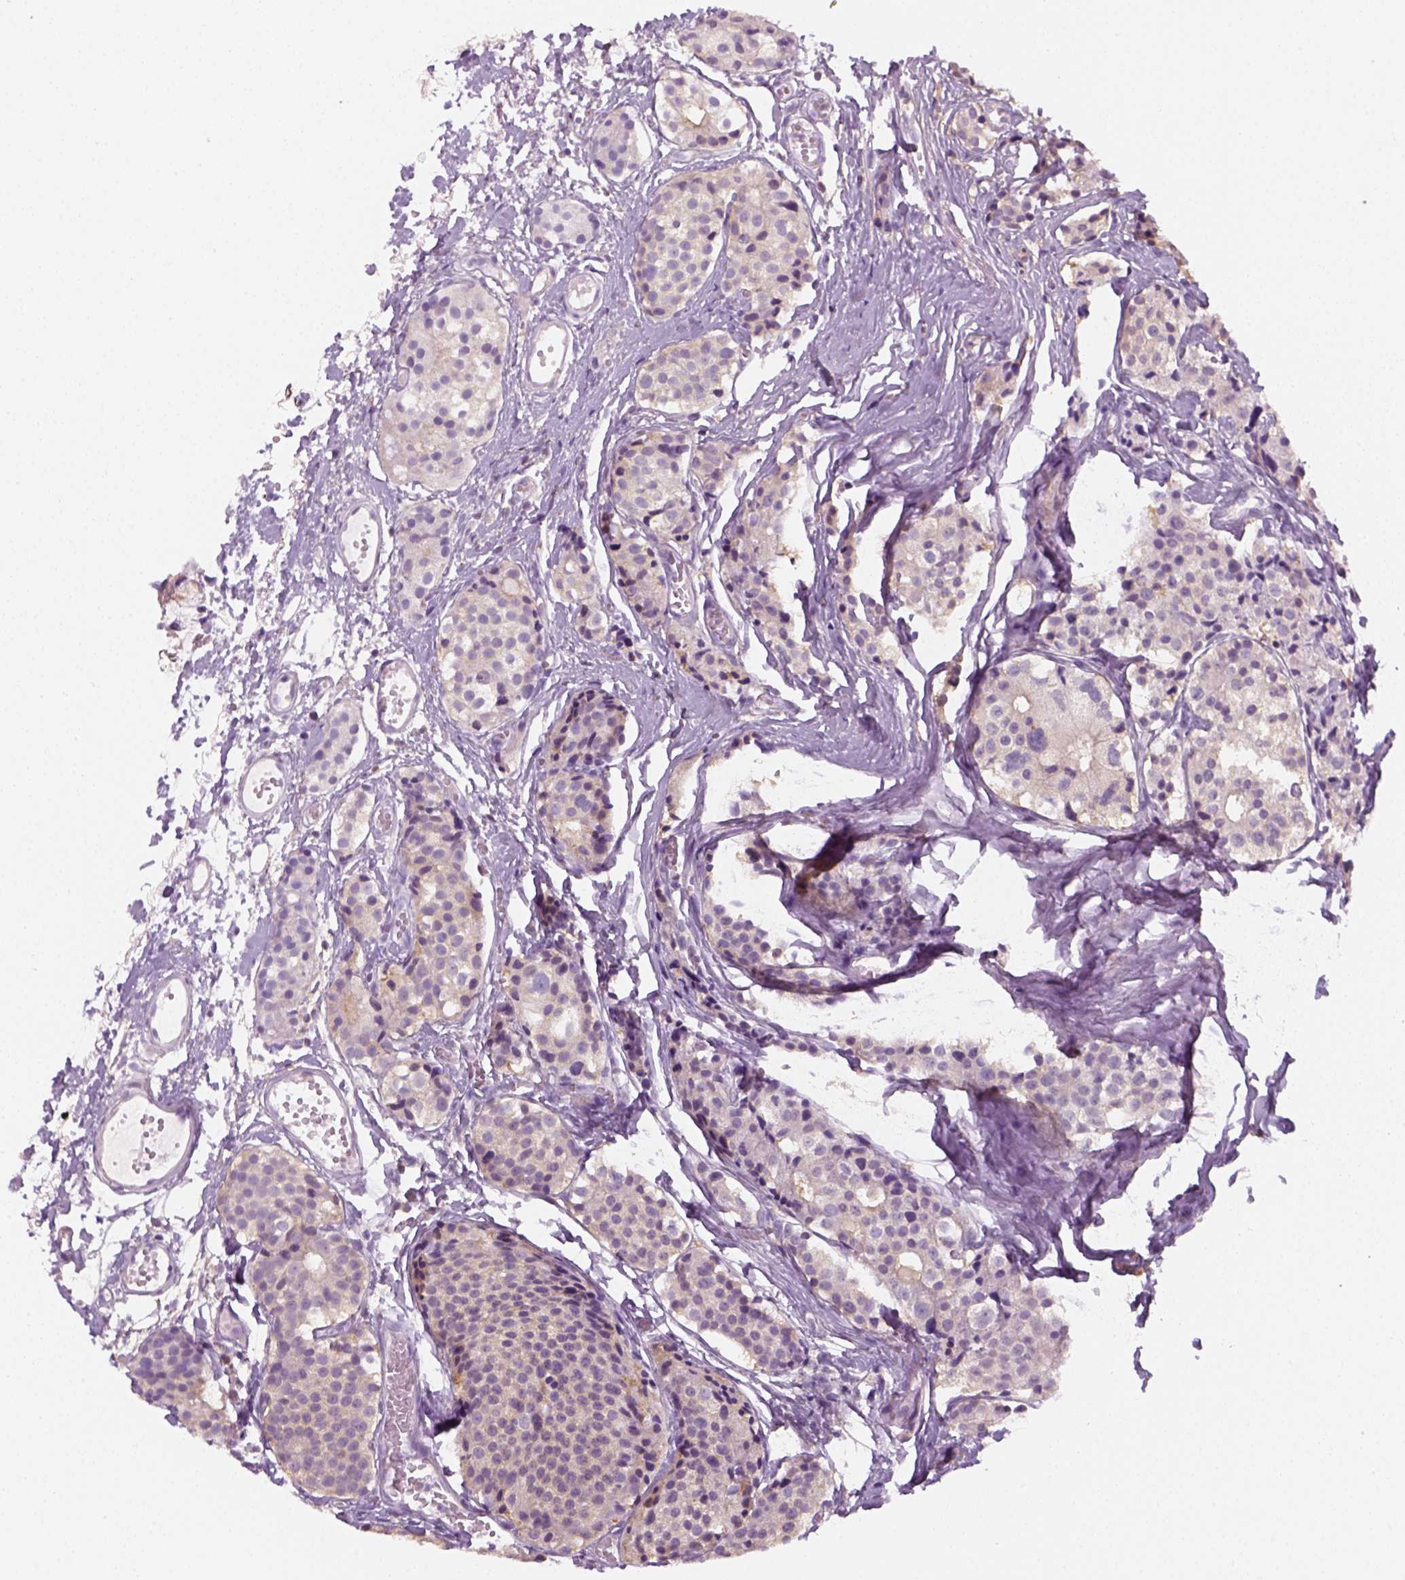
{"staining": {"intensity": "negative", "quantity": "none", "location": "none"}, "tissue": "carcinoid", "cell_type": "Tumor cells", "image_type": "cancer", "snomed": [{"axis": "morphology", "description": "Carcinoid, malignant, NOS"}, {"axis": "topography", "description": "Small intestine"}], "caption": "High power microscopy histopathology image of an IHC micrograph of carcinoid (malignant), revealing no significant staining in tumor cells.", "gene": "EPHB1", "patient": {"sex": "female", "age": 65}}